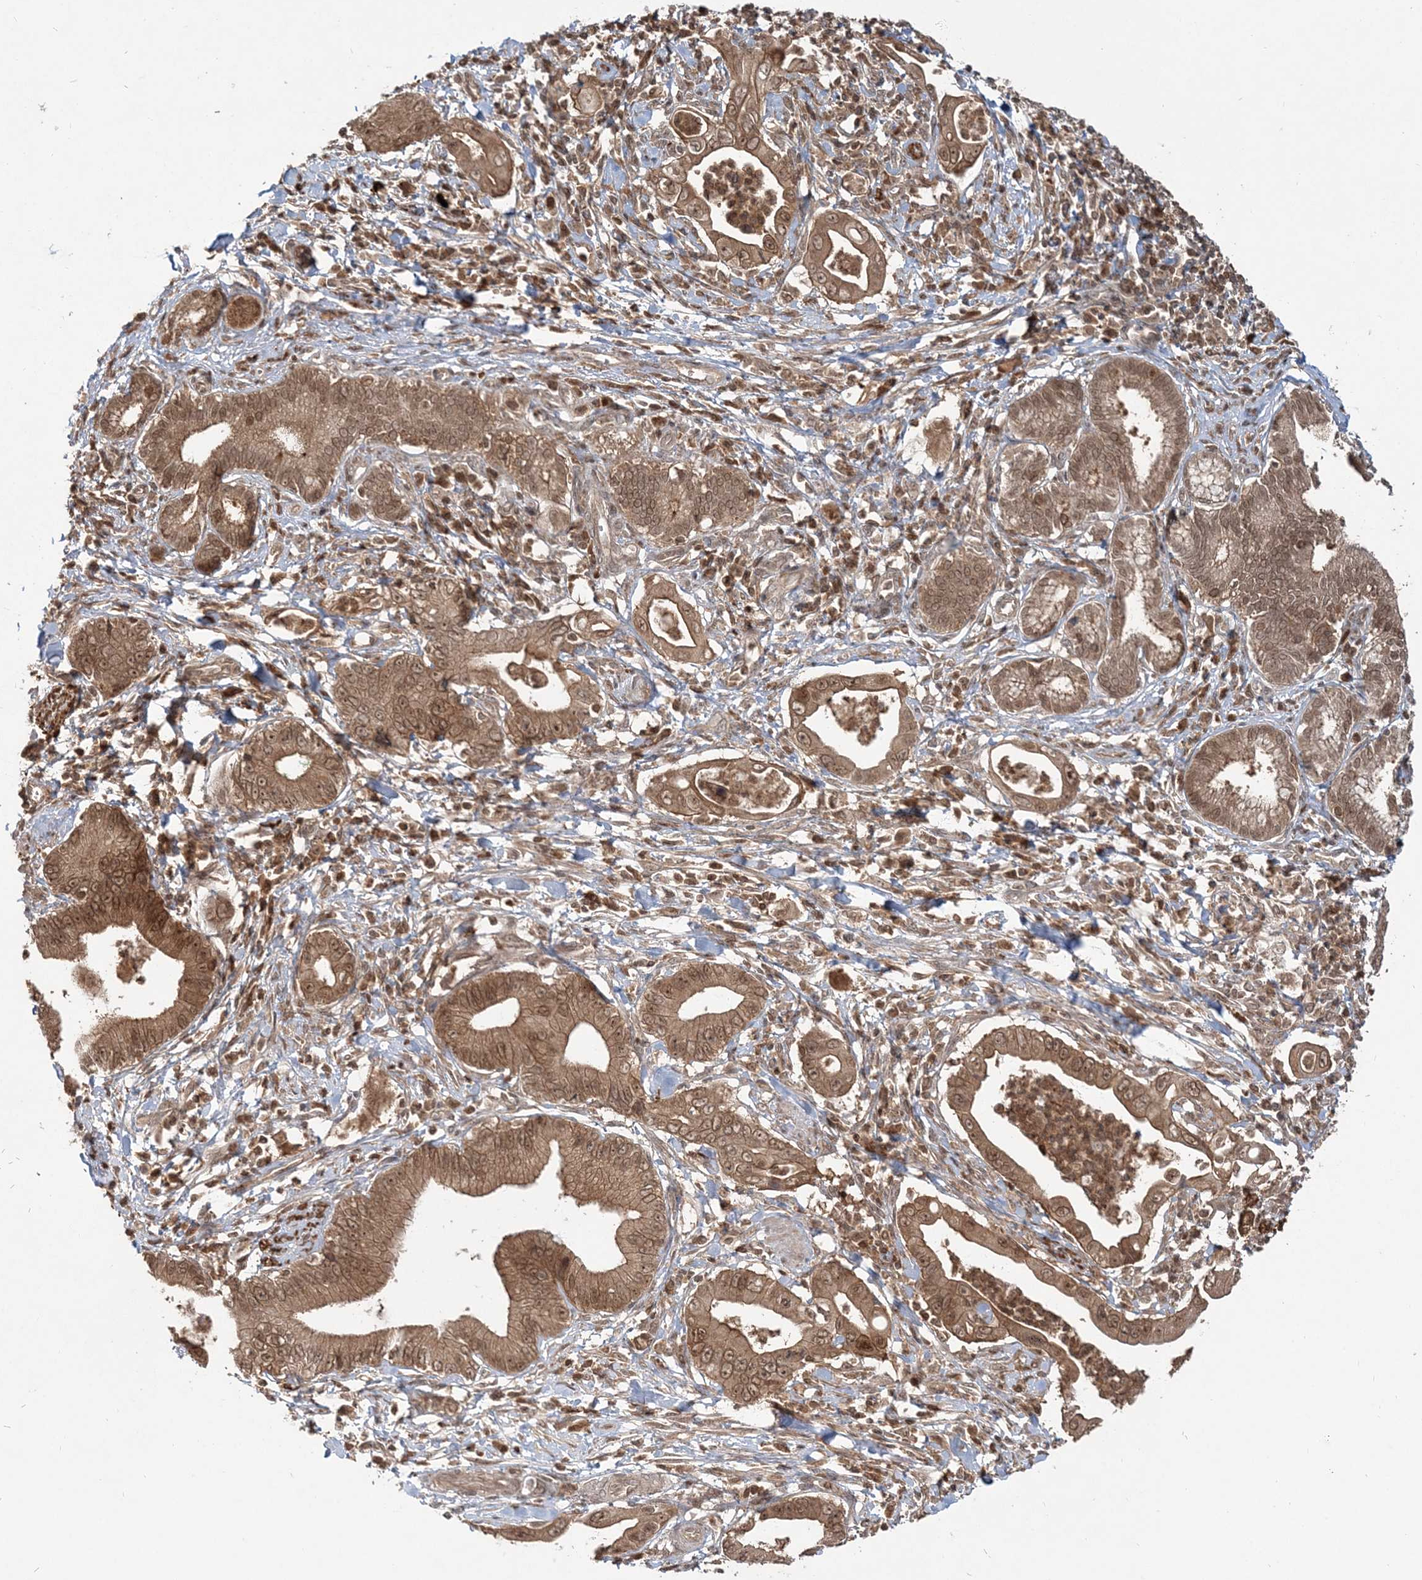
{"staining": {"intensity": "moderate", "quantity": ">75%", "location": "cytoplasmic/membranous,nuclear"}, "tissue": "pancreatic cancer", "cell_type": "Tumor cells", "image_type": "cancer", "snomed": [{"axis": "morphology", "description": "Adenocarcinoma, NOS"}, {"axis": "topography", "description": "Pancreas"}], "caption": "Pancreatic cancer (adenocarcinoma) stained with IHC displays moderate cytoplasmic/membranous and nuclear positivity in about >75% of tumor cells.", "gene": "CAB39", "patient": {"sex": "male", "age": 78}}